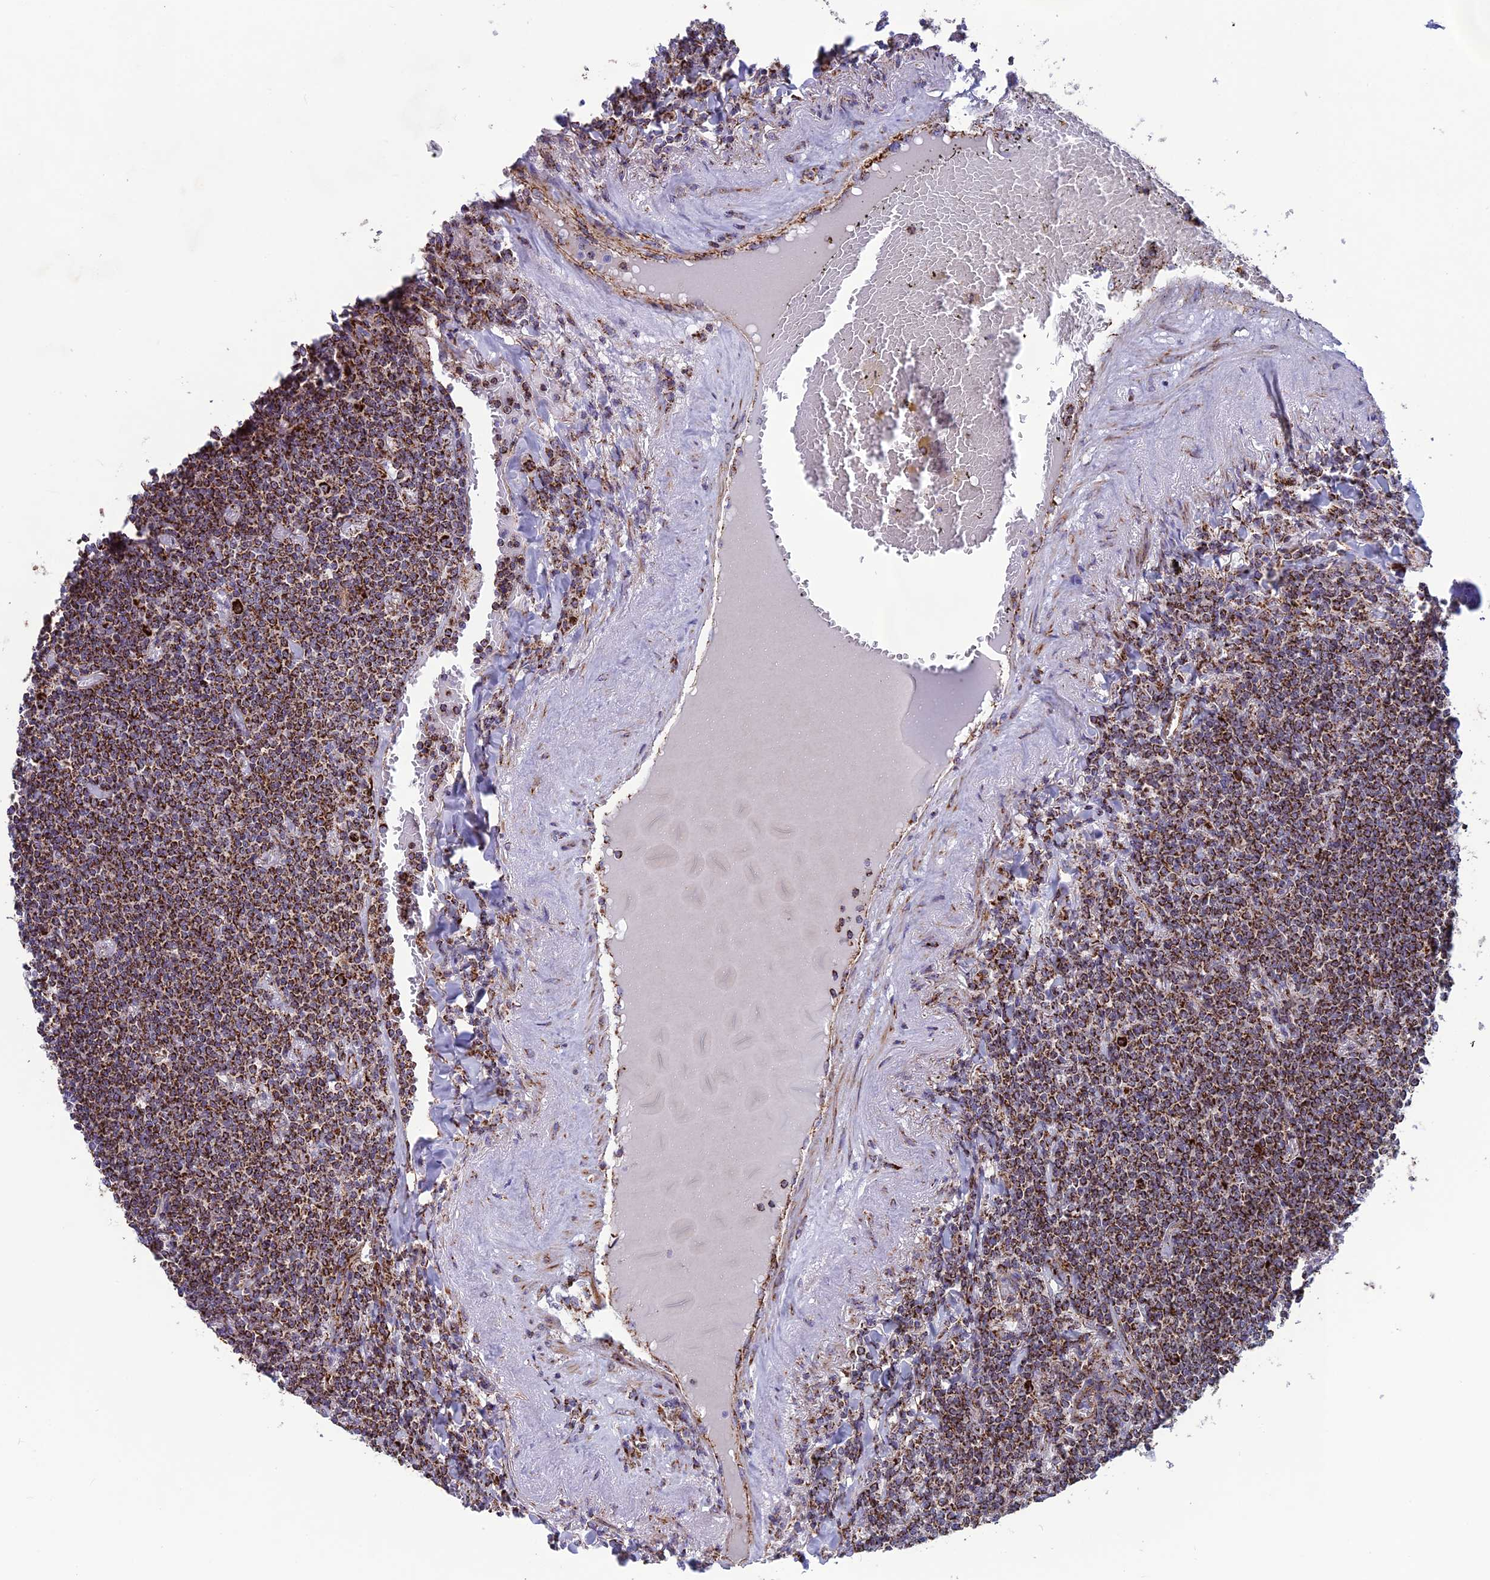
{"staining": {"intensity": "strong", "quantity": ">75%", "location": "cytoplasmic/membranous"}, "tissue": "lymphoma", "cell_type": "Tumor cells", "image_type": "cancer", "snomed": [{"axis": "morphology", "description": "Malignant lymphoma, non-Hodgkin's type, Low grade"}, {"axis": "topography", "description": "Lung"}], "caption": "Malignant lymphoma, non-Hodgkin's type (low-grade) stained for a protein demonstrates strong cytoplasmic/membranous positivity in tumor cells. (Stains: DAB in brown, nuclei in blue, Microscopy: brightfield microscopy at high magnification).", "gene": "MRPS18B", "patient": {"sex": "female", "age": 71}}